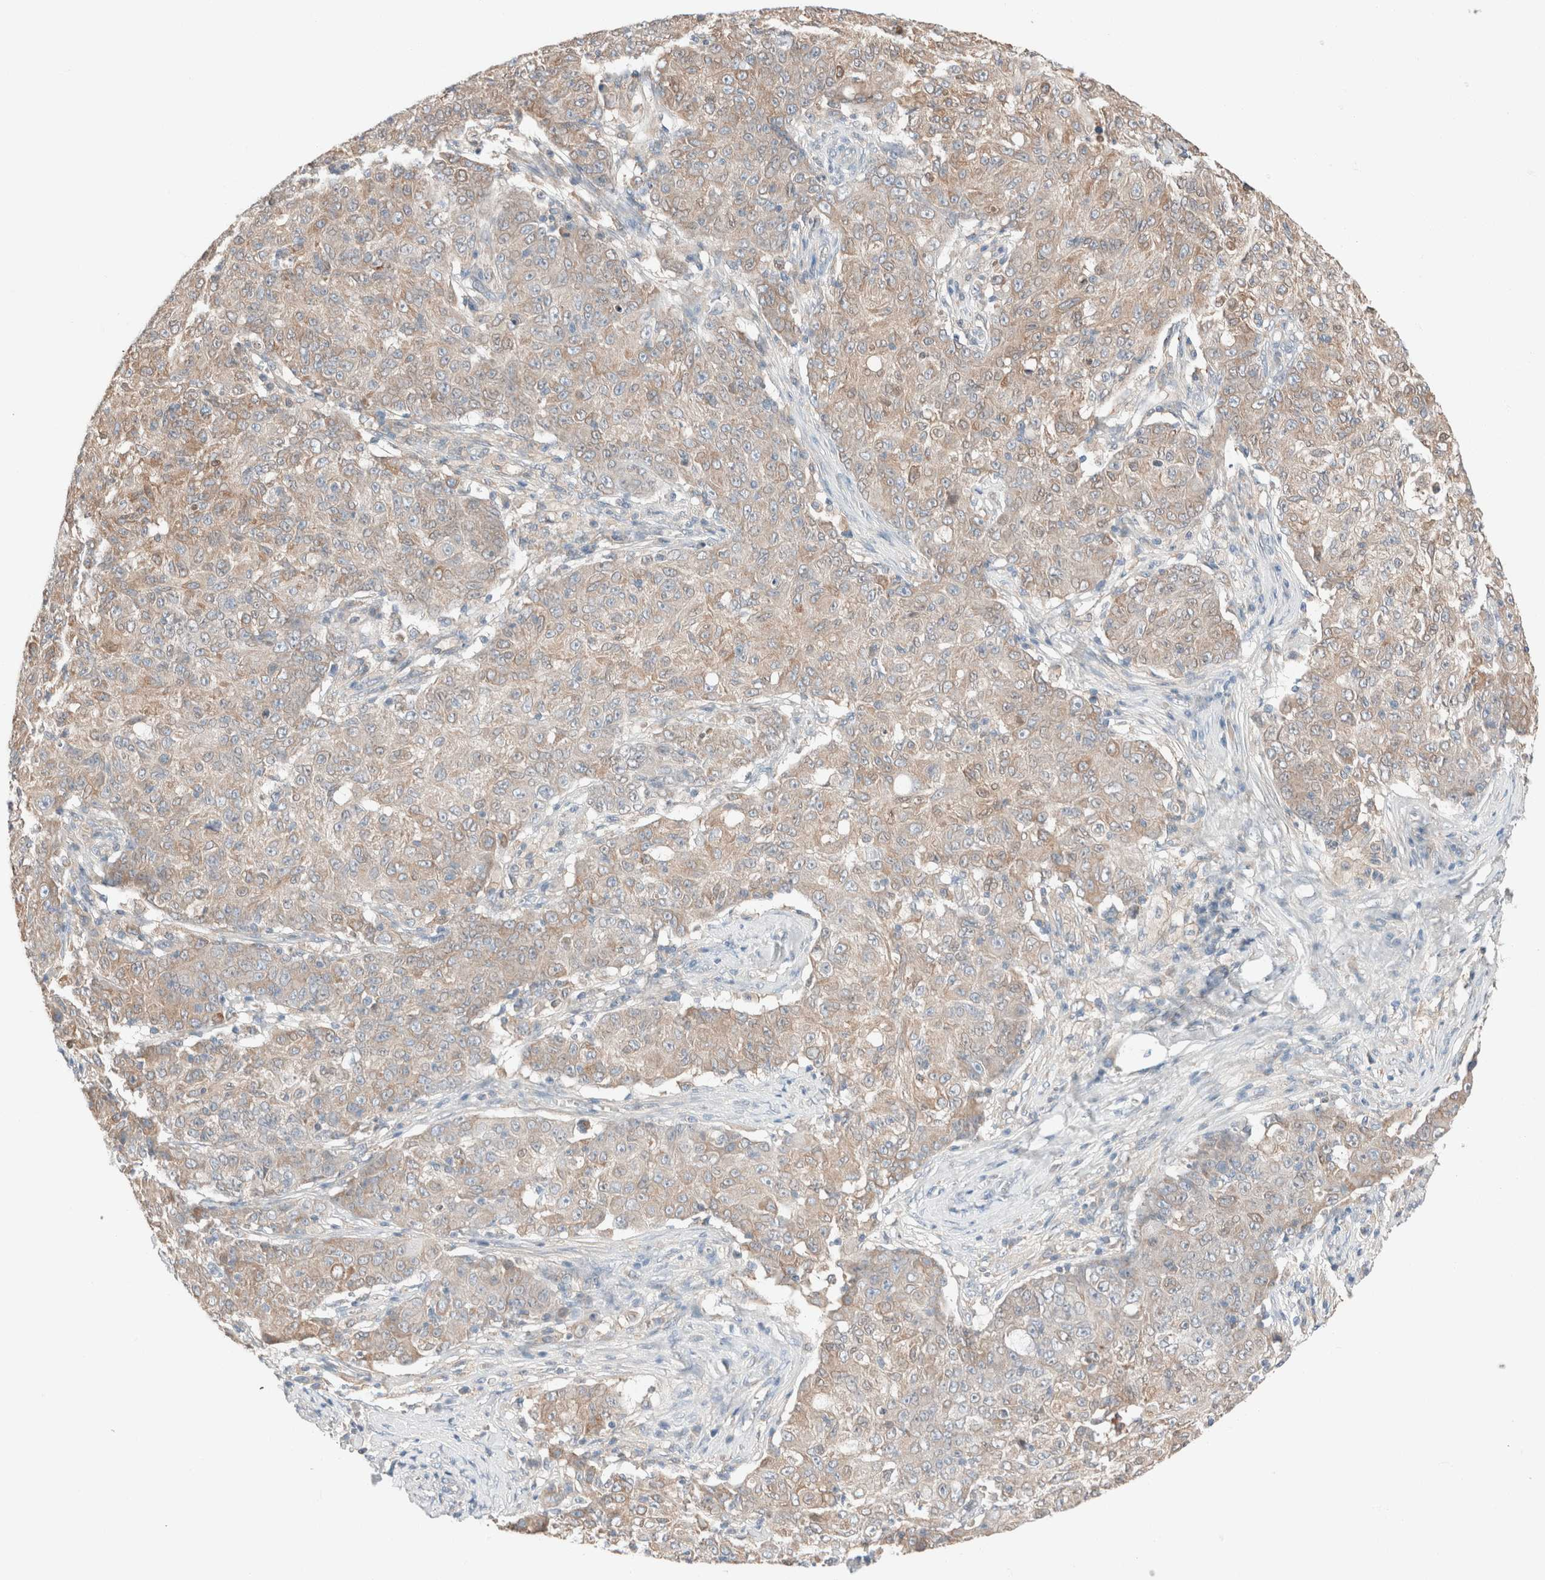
{"staining": {"intensity": "weak", "quantity": "25%-75%", "location": "cytoplasmic/membranous"}, "tissue": "ovarian cancer", "cell_type": "Tumor cells", "image_type": "cancer", "snomed": [{"axis": "morphology", "description": "Carcinoma, endometroid"}, {"axis": "topography", "description": "Ovary"}], "caption": "A brown stain highlights weak cytoplasmic/membranous expression of a protein in human ovarian endometroid carcinoma tumor cells.", "gene": "PCM1", "patient": {"sex": "female", "age": 42}}